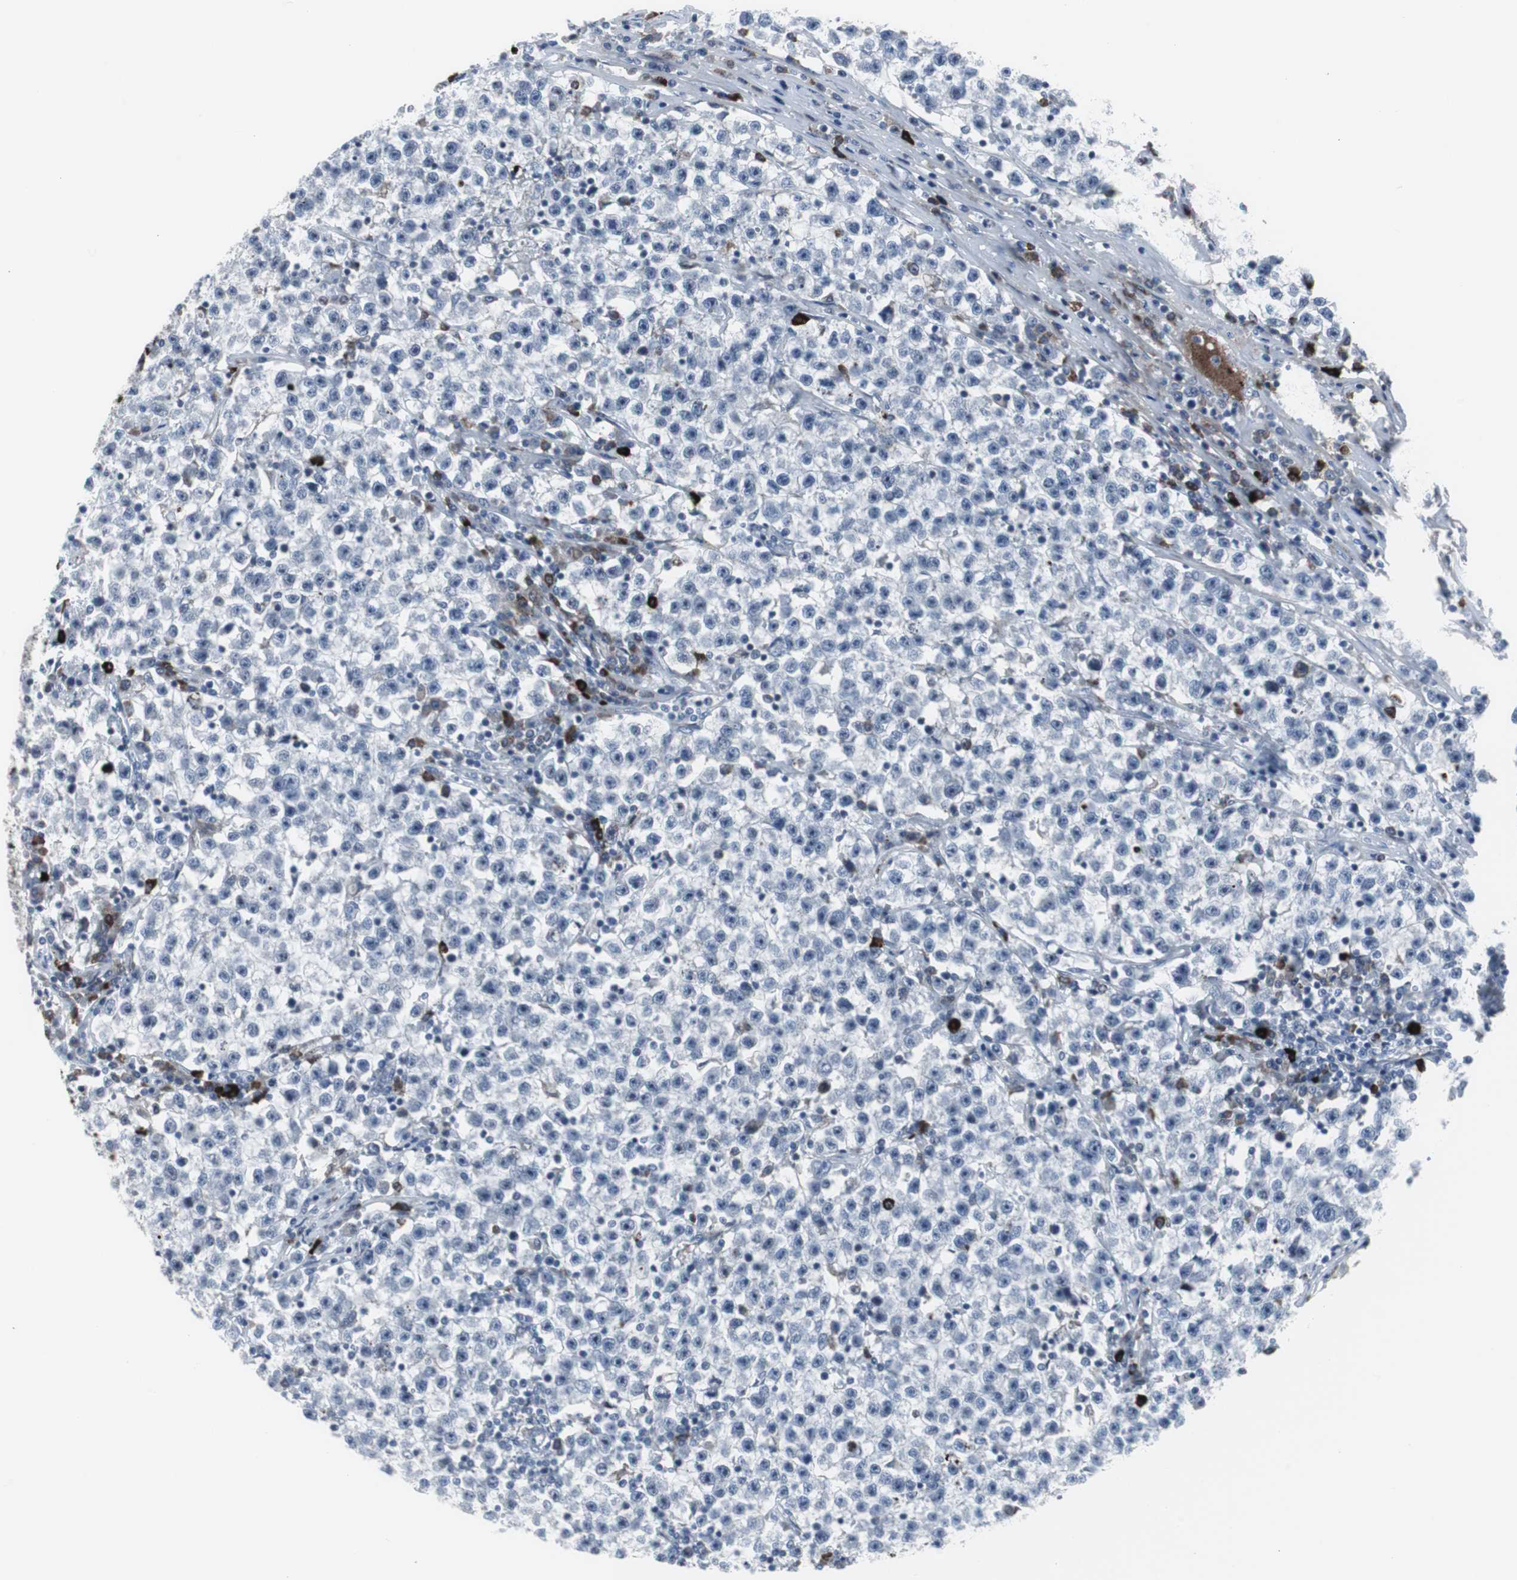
{"staining": {"intensity": "negative", "quantity": "none", "location": "none"}, "tissue": "testis cancer", "cell_type": "Tumor cells", "image_type": "cancer", "snomed": [{"axis": "morphology", "description": "Seminoma, NOS"}, {"axis": "topography", "description": "Testis"}], "caption": "Immunohistochemistry histopathology image of human testis seminoma stained for a protein (brown), which exhibits no expression in tumor cells.", "gene": "DOK1", "patient": {"sex": "male", "age": 22}}